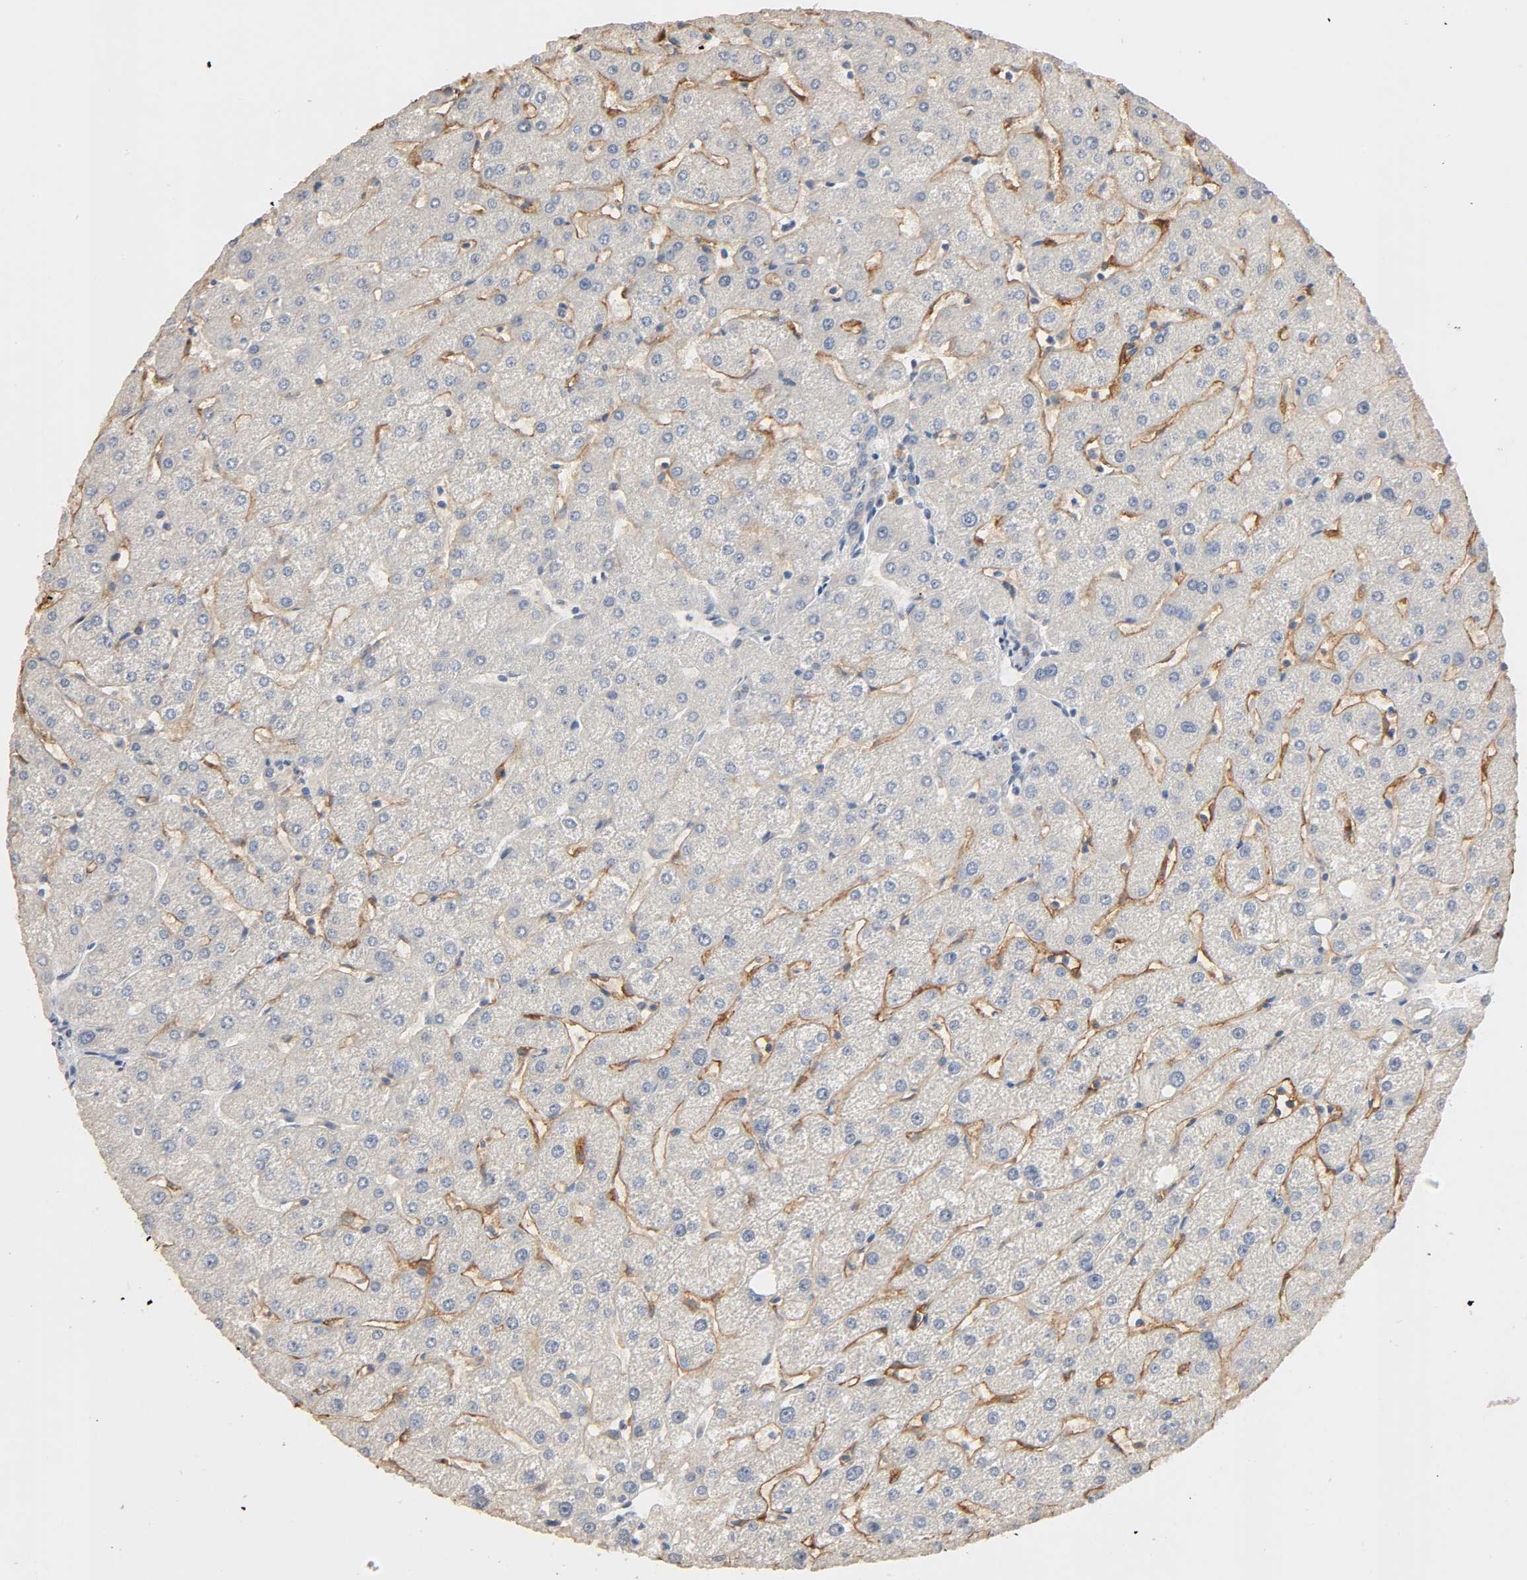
{"staining": {"intensity": "weak", "quantity": "25%-75%", "location": "cytoplasmic/membranous"}, "tissue": "liver", "cell_type": "Cholangiocytes", "image_type": "normal", "snomed": [{"axis": "morphology", "description": "Normal tissue, NOS"}, {"axis": "topography", "description": "Liver"}], "caption": "A low amount of weak cytoplasmic/membranous staining is appreciated in about 25%-75% of cholangiocytes in benign liver. Using DAB (3,3'-diaminobenzidine) (brown) and hematoxylin (blue) stains, captured at high magnification using brightfield microscopy.", "gene": "MAGEA8", "patient": {"sex": "male", "age": 67}}